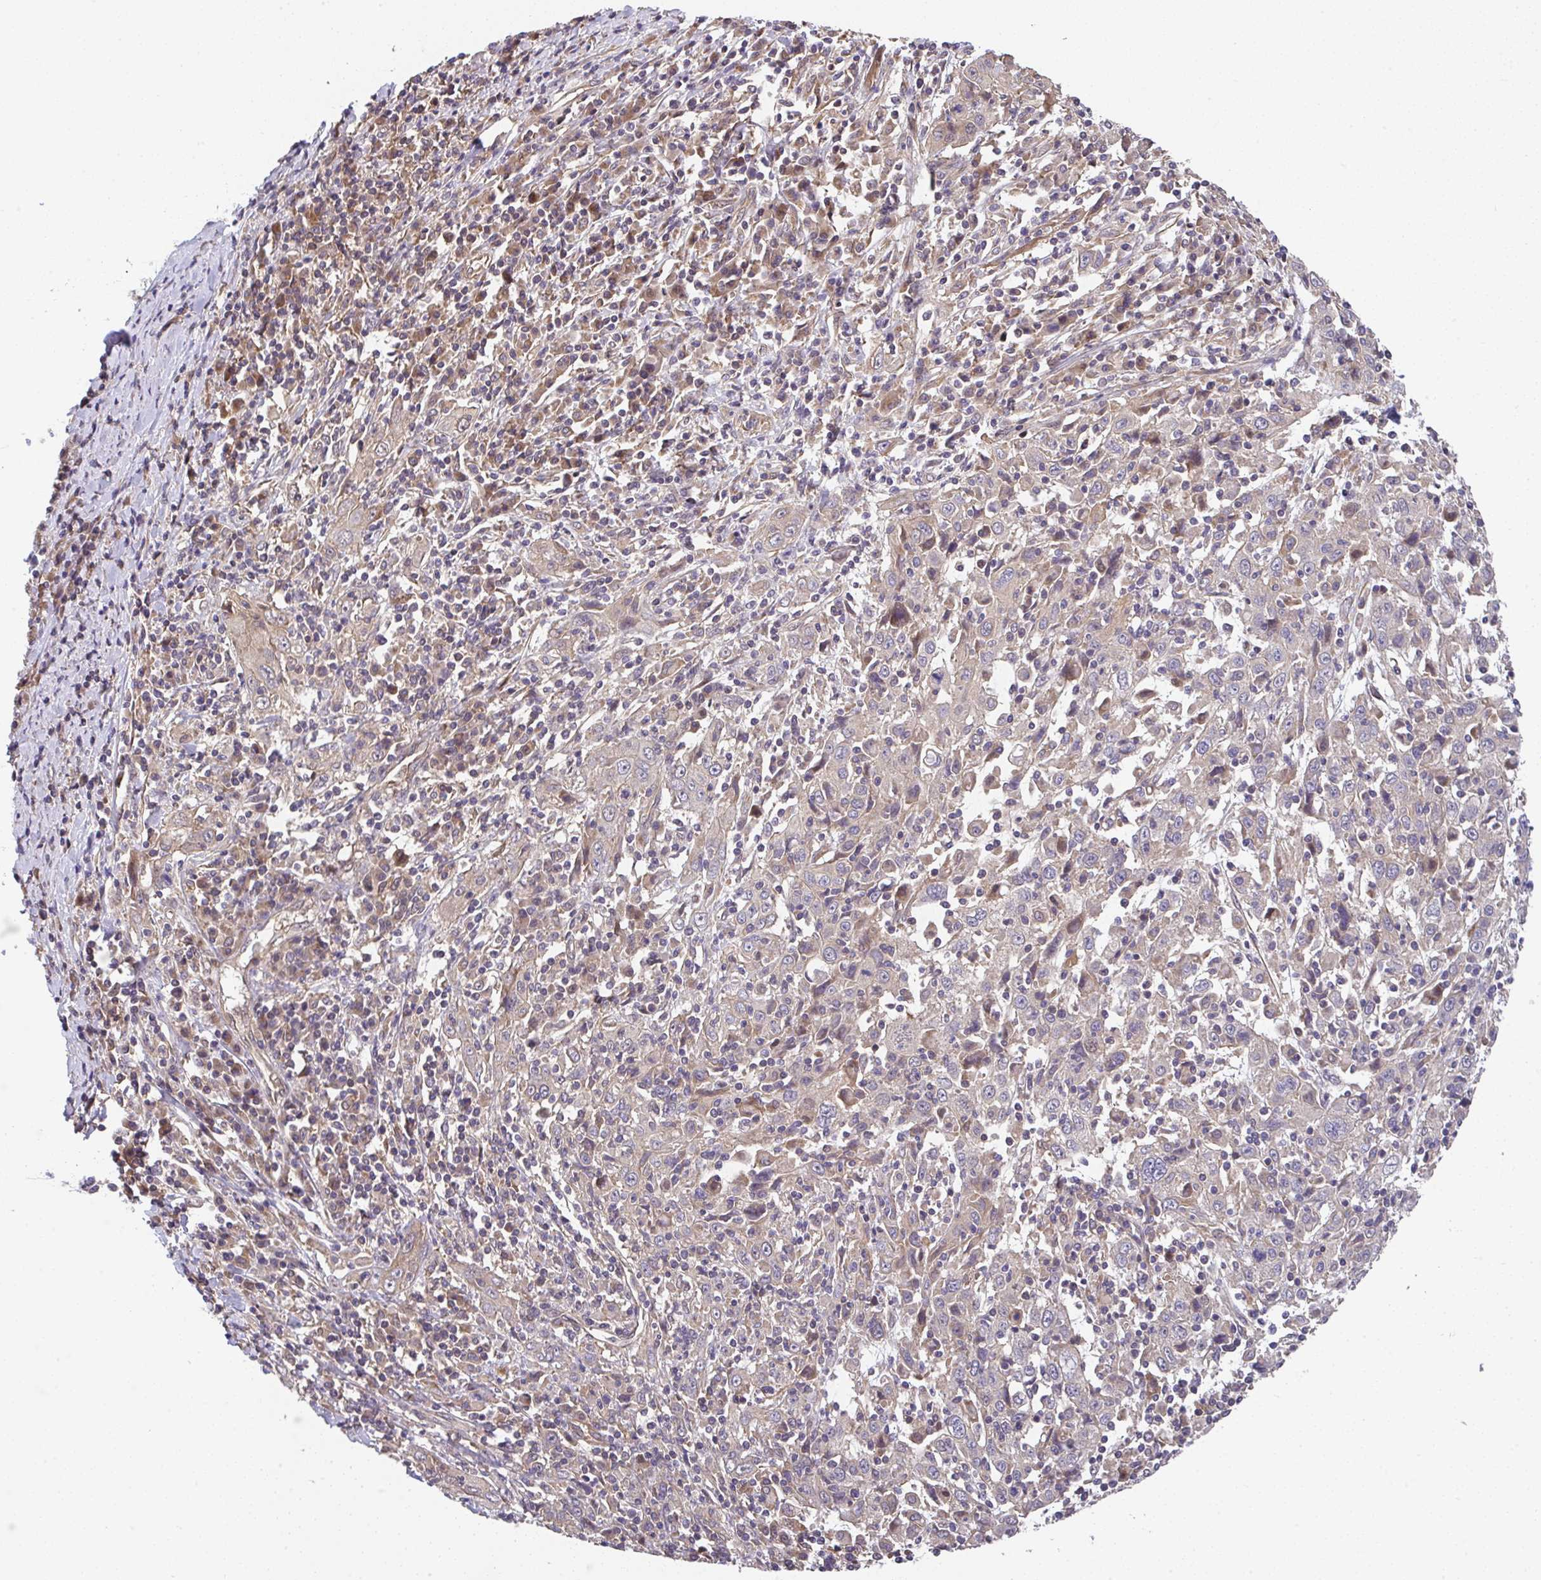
{"staining": {"intensity": "weak", "quantity": ">75%", "location": "cytoplasmic/membranous"}, "tissue": "cervical cancer", "cell_type": "Tumor cells", "image_type": "cancer", "snomed": [{"axis": "morphology", "description": "Squamous cell carcinoma, NOS"}, {"axis": "topography", "description": "Cervix"}], "caption": "Protein positivity by IHC exhibits weak cytoplasmic/membranous positivity in approximately >75% of tumor cells in squamous cell carcinoma (cervical).", "gene": "ZNF696", "patient": {"sex": "female", "age": 46}}